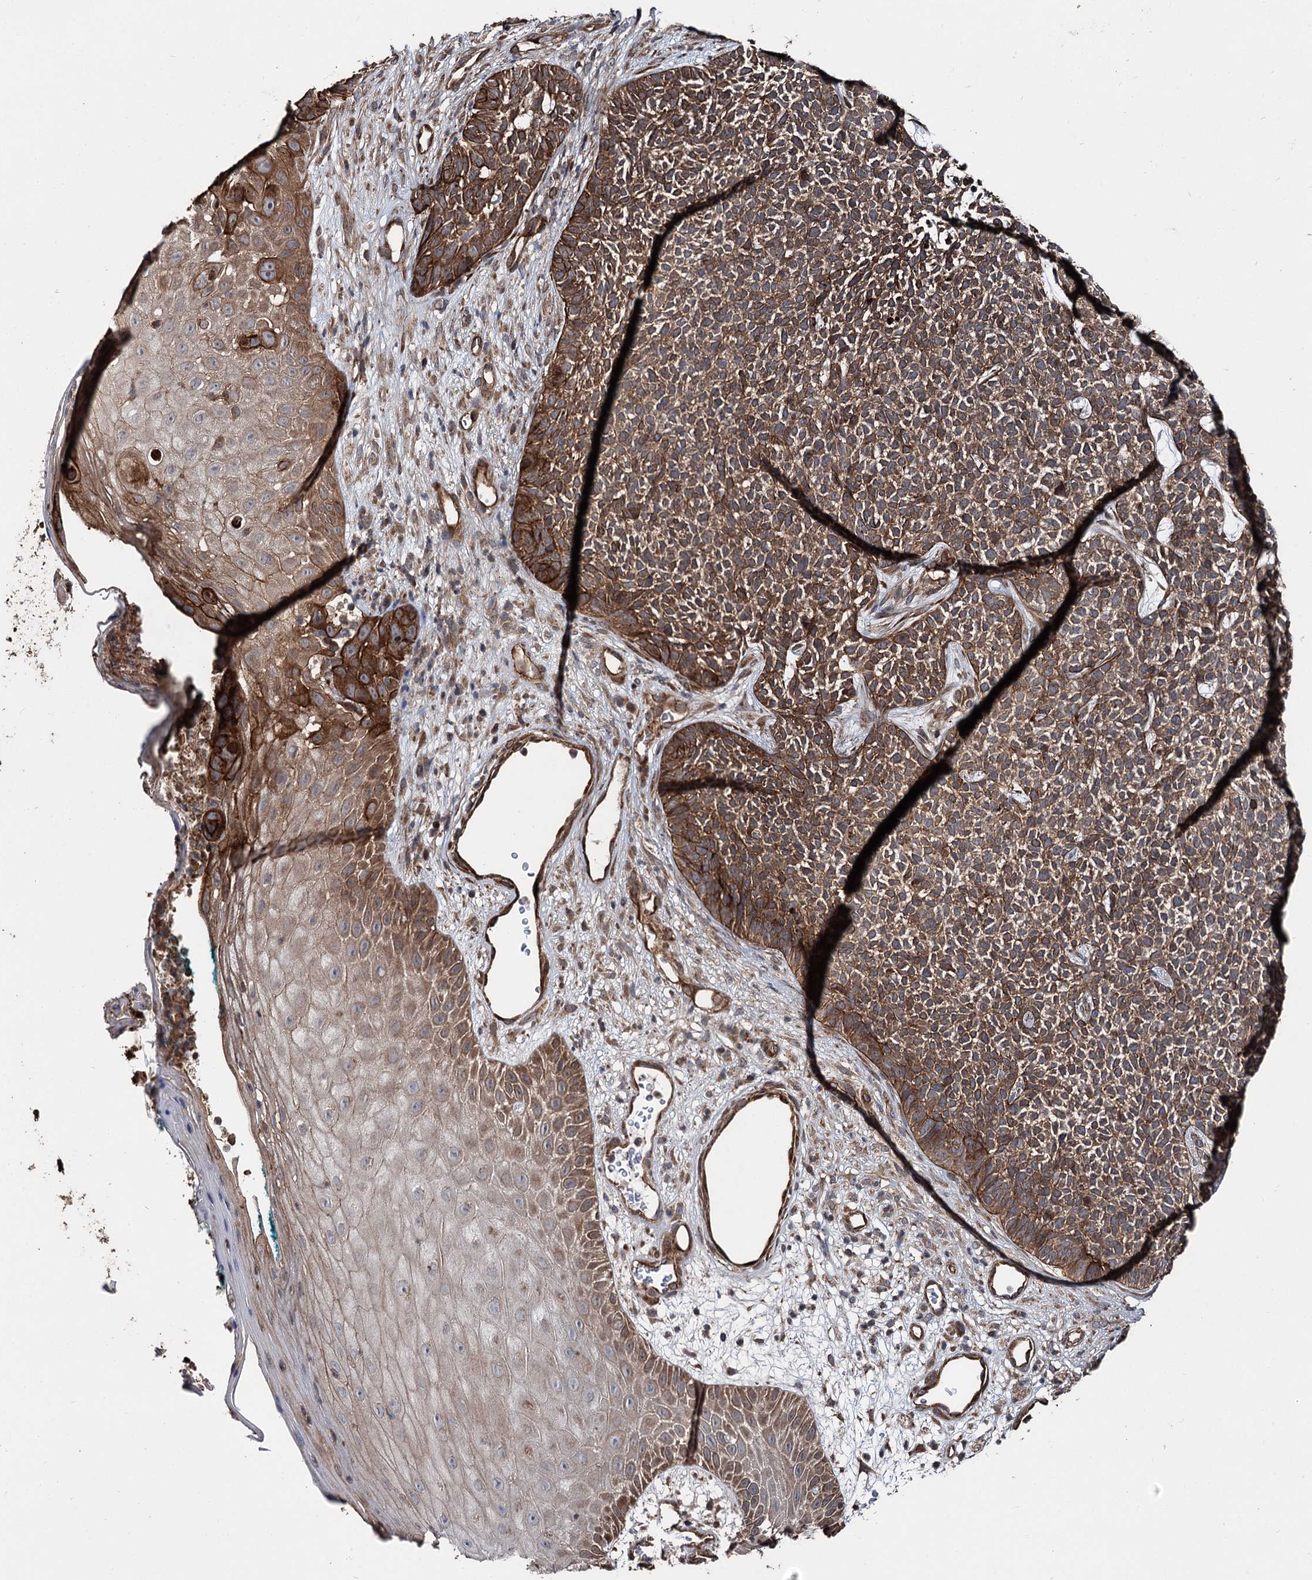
{"staining": {"intensity": "strong", "quantity": ">75%", "location": "cytoplasmic/membranous"}, "tissue": "skin cancer", "cell_type": "Tumor cells", "image_type": "cancer", "snomed": [{"axis": "morphology", "description": "Basal cell carcinoma"}, {"axis": "topography", "description": "Skin"}], "caption": "Brown immunohistochemical staining in skin basal cell carcinoma exhibits strong cytoplasmic/membranous expression in about >75% of tumor cells.", "gene": "ITFG2", "patient": {"sex": "female", "age": 84}}